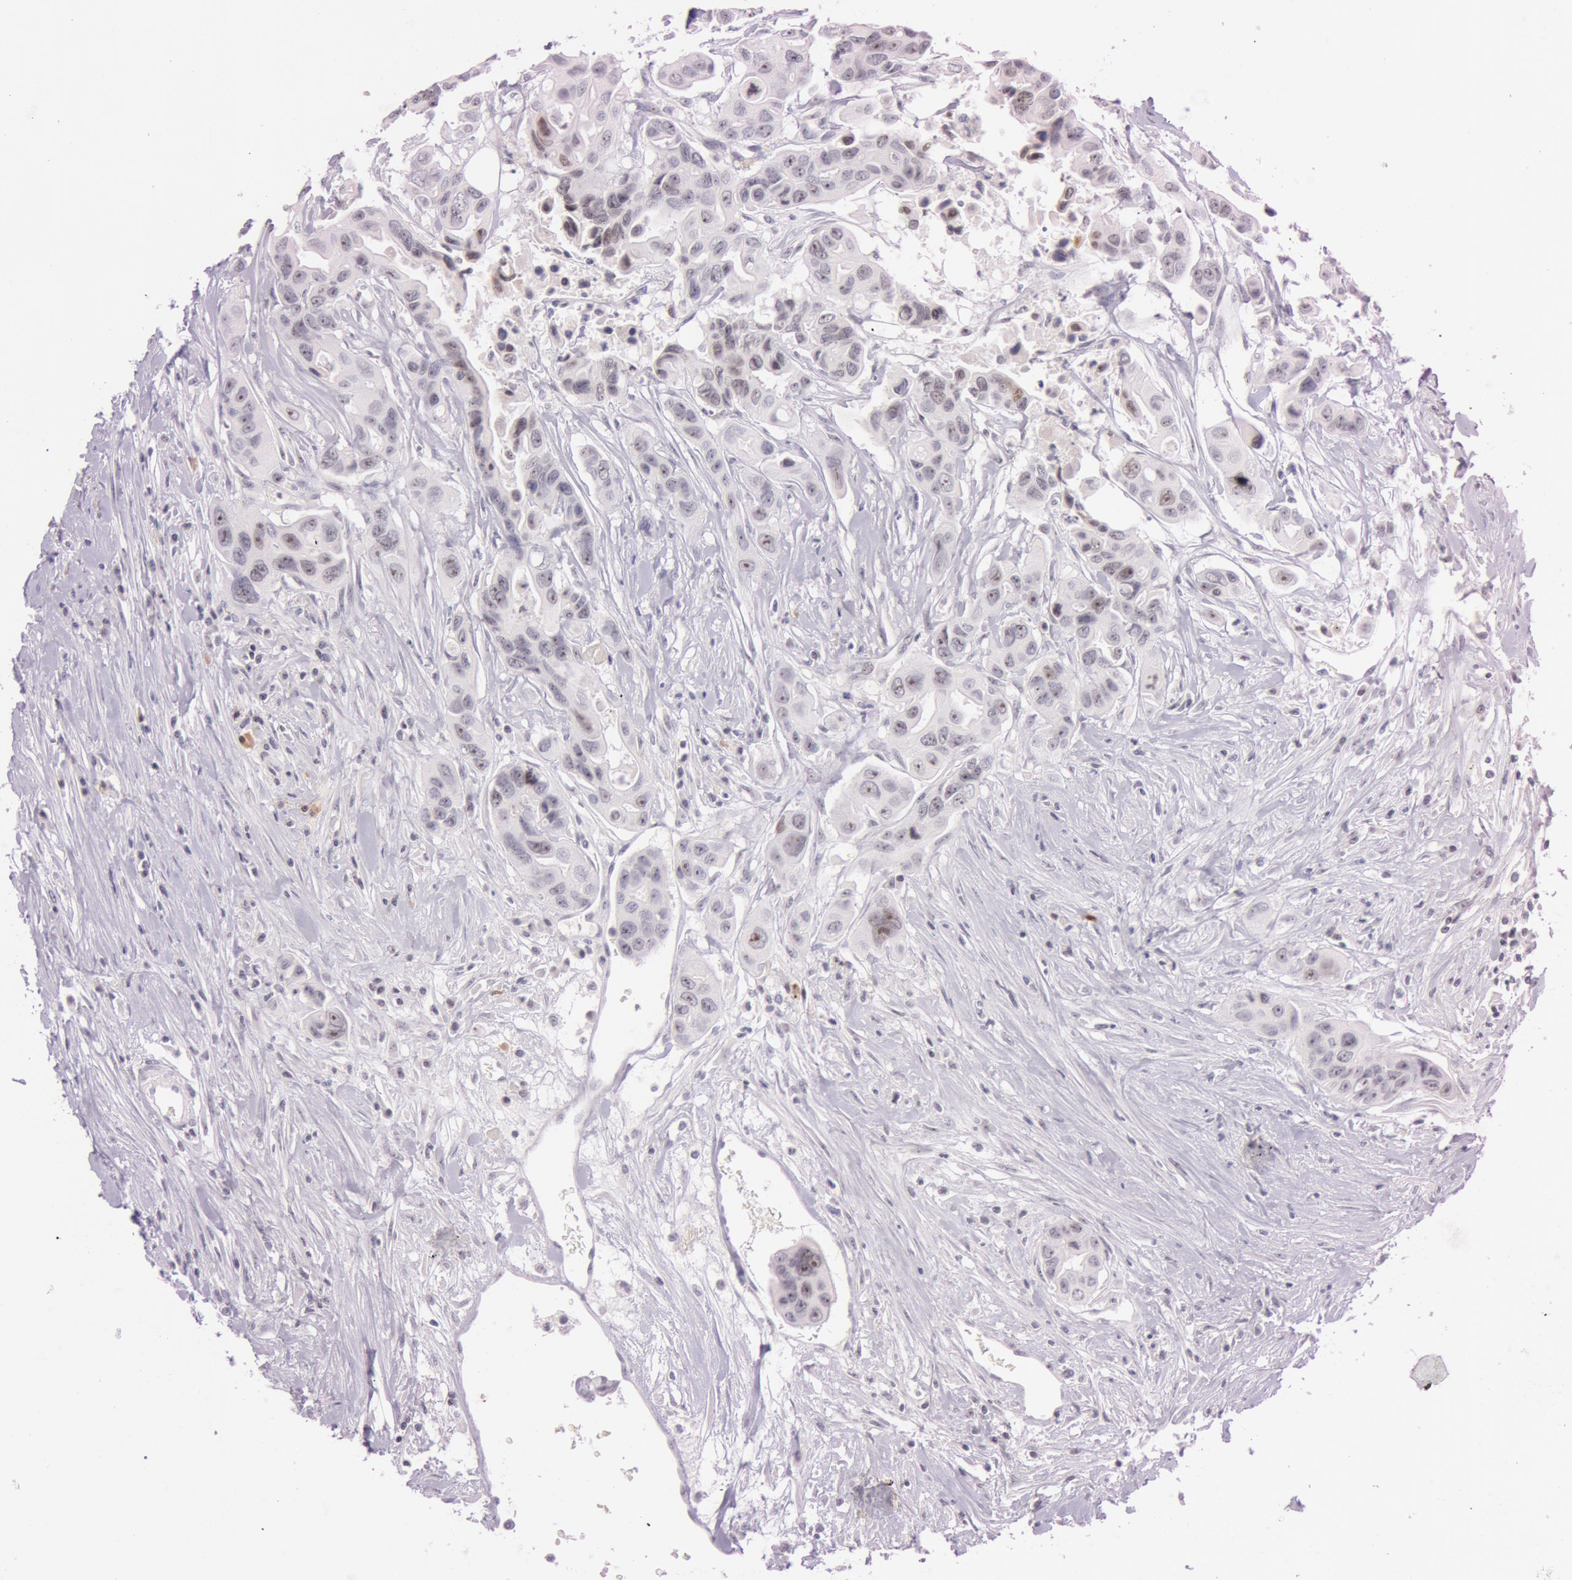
{"staining": {"intensity": "negative", "quantity": "none", "location": "none"}, "tissue": "colorectal cancer", "cell_type": "Tumor cells", "image_type": "cancer", "snomed": [{"axis": "morphology", "description": "Adenocarcinoma, NOS"}, {"axis": "topography", "description": "Colon"}], "caption": "IHC photomicrograph of colorectal adenocarcinoma stained for a protein (brown), which reveals no expression in tumor cells. Brightfield microscopy of immunohistochemistry stained with DAB (3,3'-diaminobenzidine) (brown) and hematoxylin (blue), captured at high magnification.", "gene": "FBL", "patient": {"sex": "female", "age": 70}}